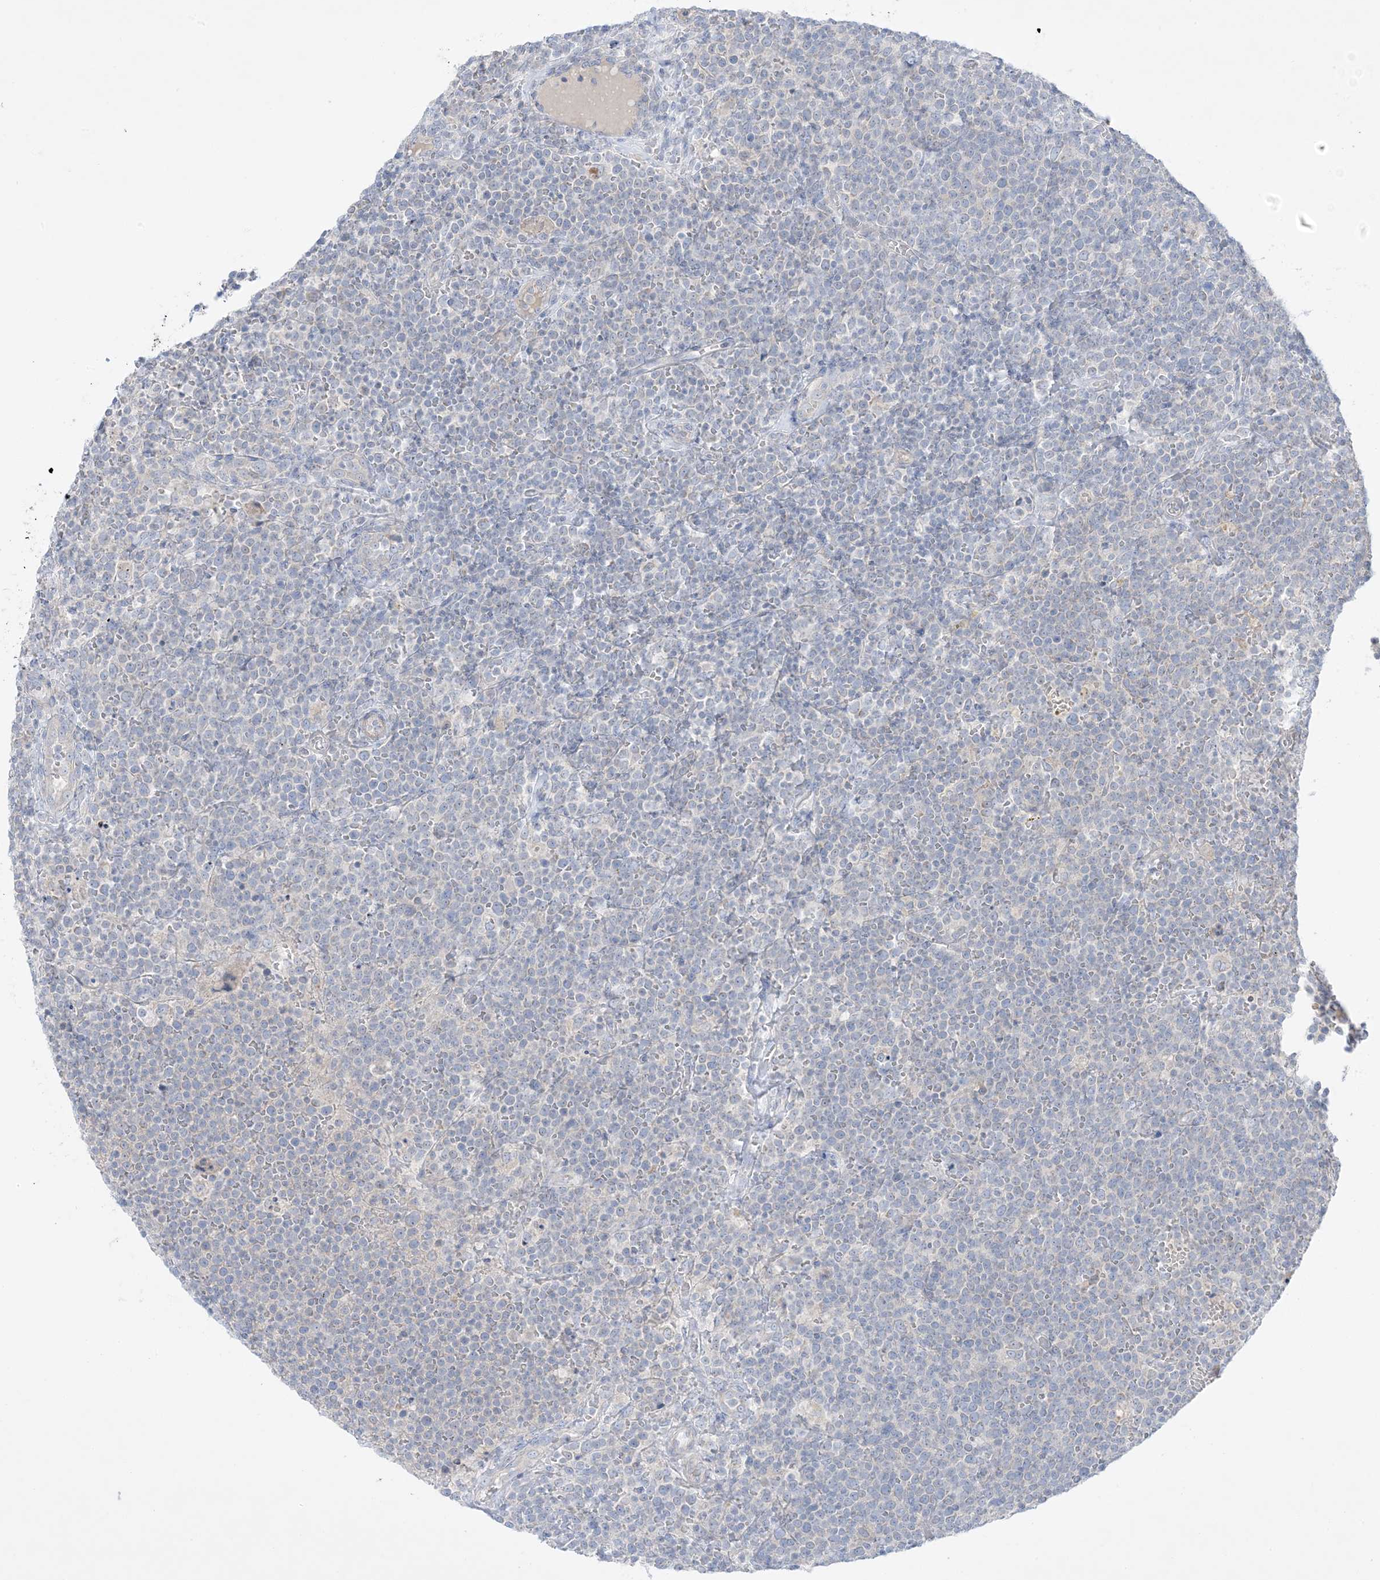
{"staining": {"intensity": "negative", "quantity": "none", "location": "none"}, "tissue": "lymphoma", "cell_type": "Tumor cells", "image_type": "cancer", "snomed": [{"axis": "morphology", "description": "Malignant lymphoma, non-Hodgkin's type, High grade"}, {"axis": "topography", "description": "Lymph node"}], "caption": "IHC photomicrograph of neoplastic tissue: human lymphoma stained with DAB (3,3'-diaminobenzidine) reveals no significant protein staining in tumor cells.", "gene": "FAM184A", "patient": {"sex": "male", "age": 61}}